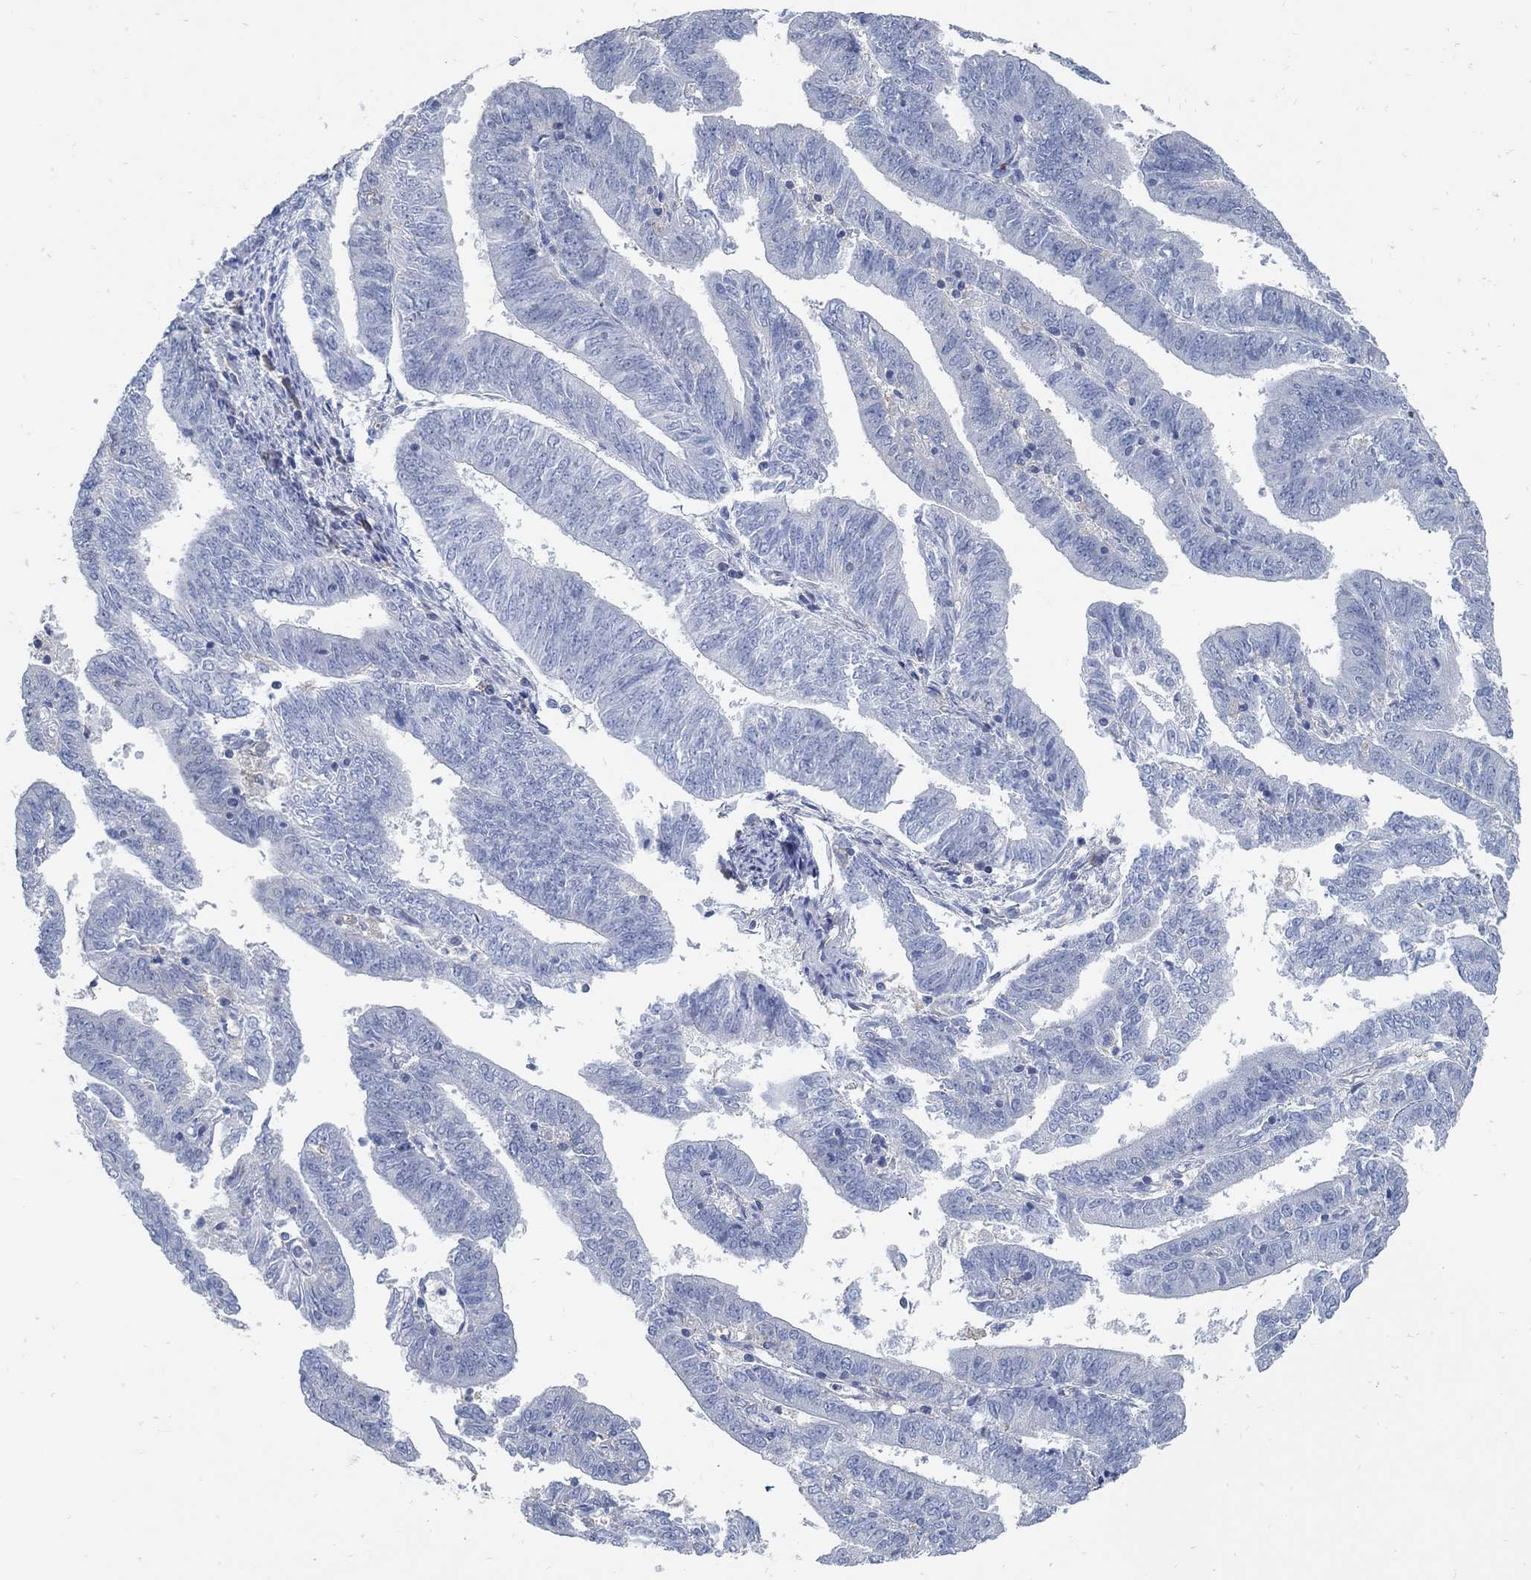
{"staining": {"intensity": "negative", "quantity": "none", "location": "none"}, "tissue": "endometrial cancer", "cell_type": "Tumor cells", "image_type": "cancer", "snomed": [{"axis": "morphology", "description": "Adenocarcinoma, NOS"}, {"axis": "topography", "description": "Endometrium"}], "caption": "Immunohistochemical staining of human adenocarcinoma (endometrial) demonstrates no significant staining in tumor cells.", "gene": "PCDH11X", "patient": {"sex": "female", "age": 82}}